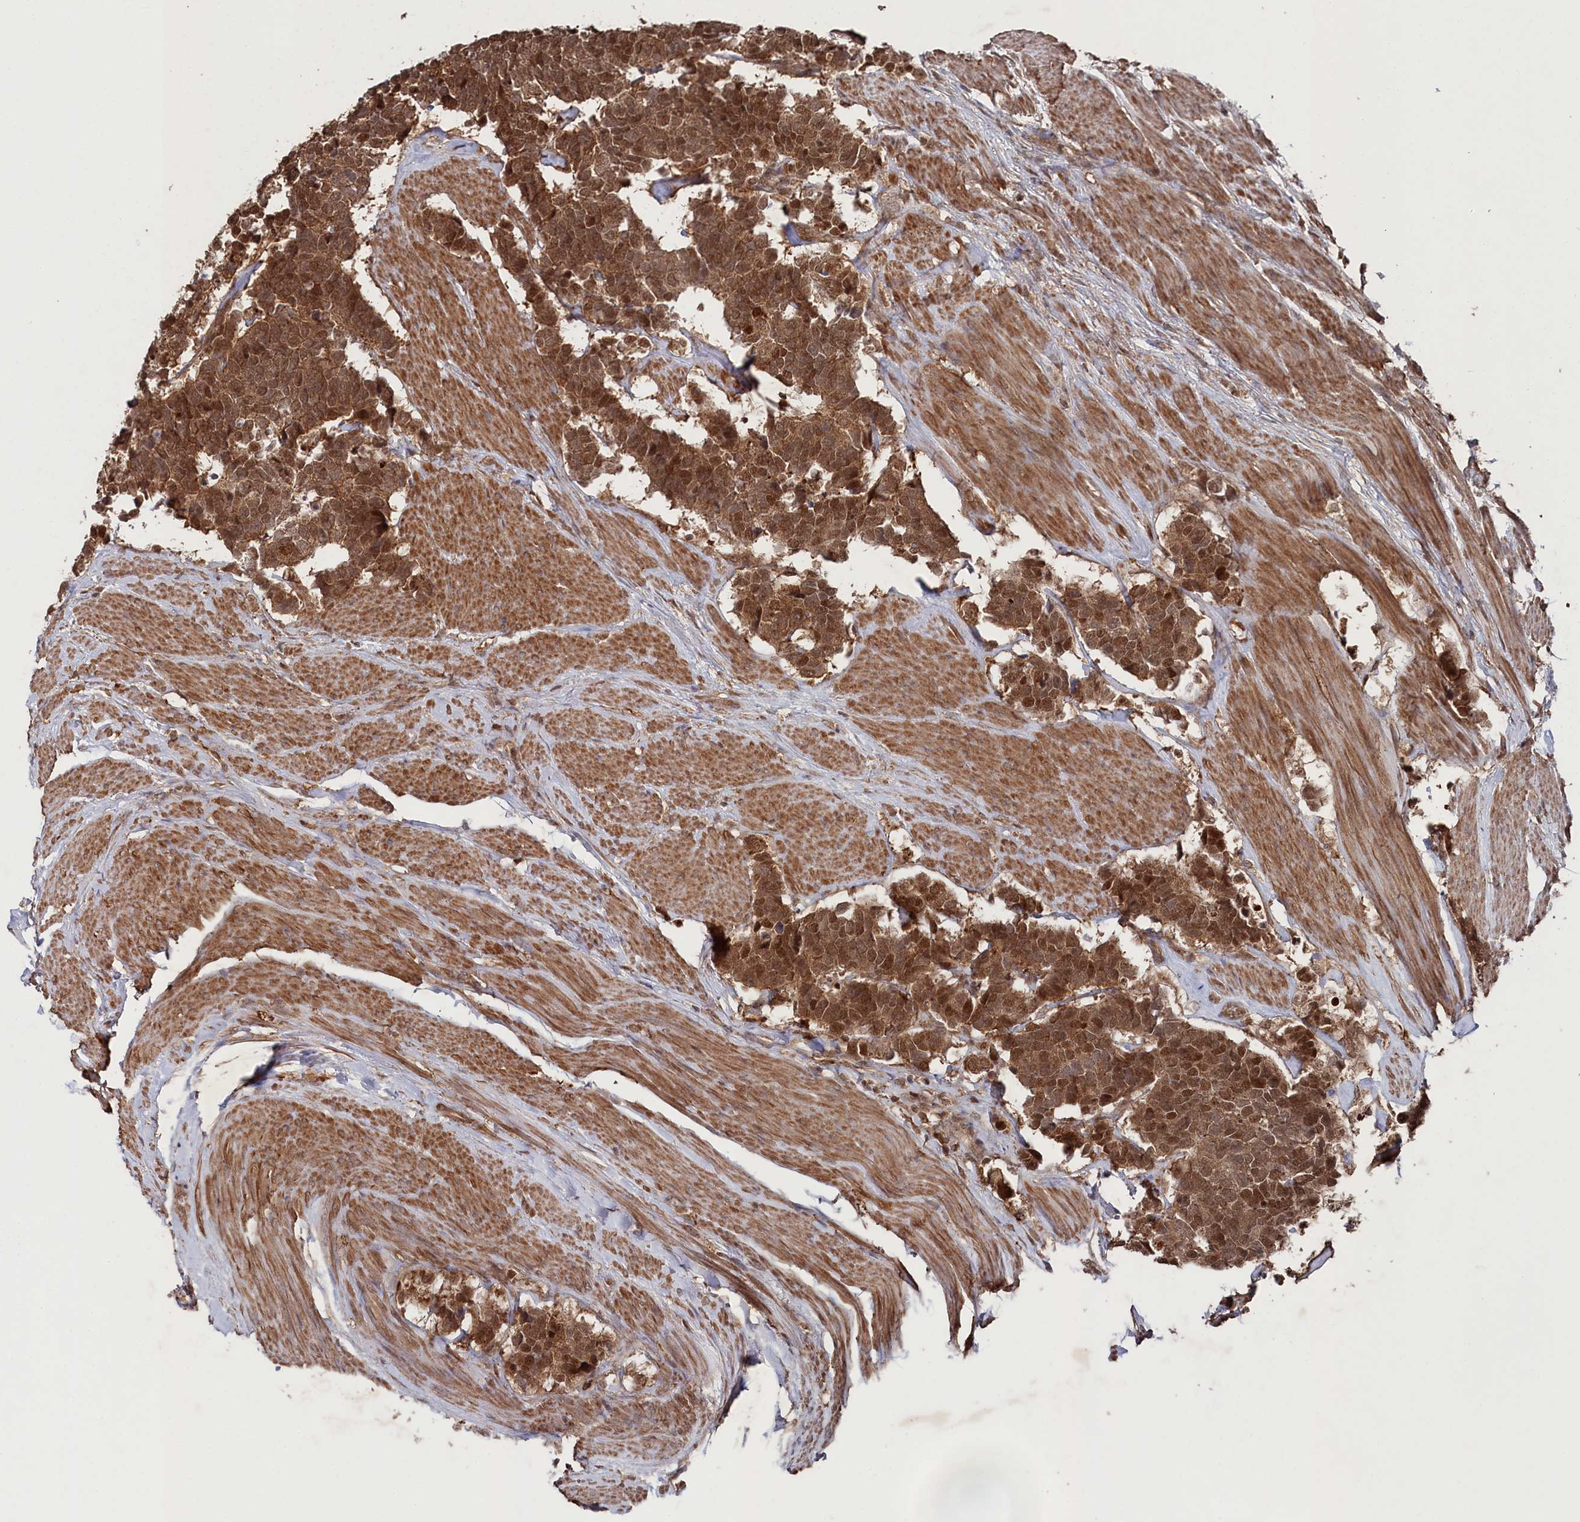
{"staining": {"intensity": "strong", "quantity": ">75%", "location": "cytoplasmic/membranous,nuclear"}, "tissue": "carcinoid", "cell_type": "Tumor cells", "image_type": "cancer", "snomed": [{"axis": "morphology", "description": "Carcinoma, NOS"}, {"axis": "morphology", "description": "Carcinoid, malignant, NOS"}, {"axis": "topography", "description": "Urinary bladder"}], "caption": "There is high levels of strong cytoplasmic/membranous and nuclear staining in tumor cells of carcinoid (malignant), as demonstrated by immunohistochemical staining (brown color).", "gene": "BORCS7", "patient": {"sex": "male", "age": 57}}